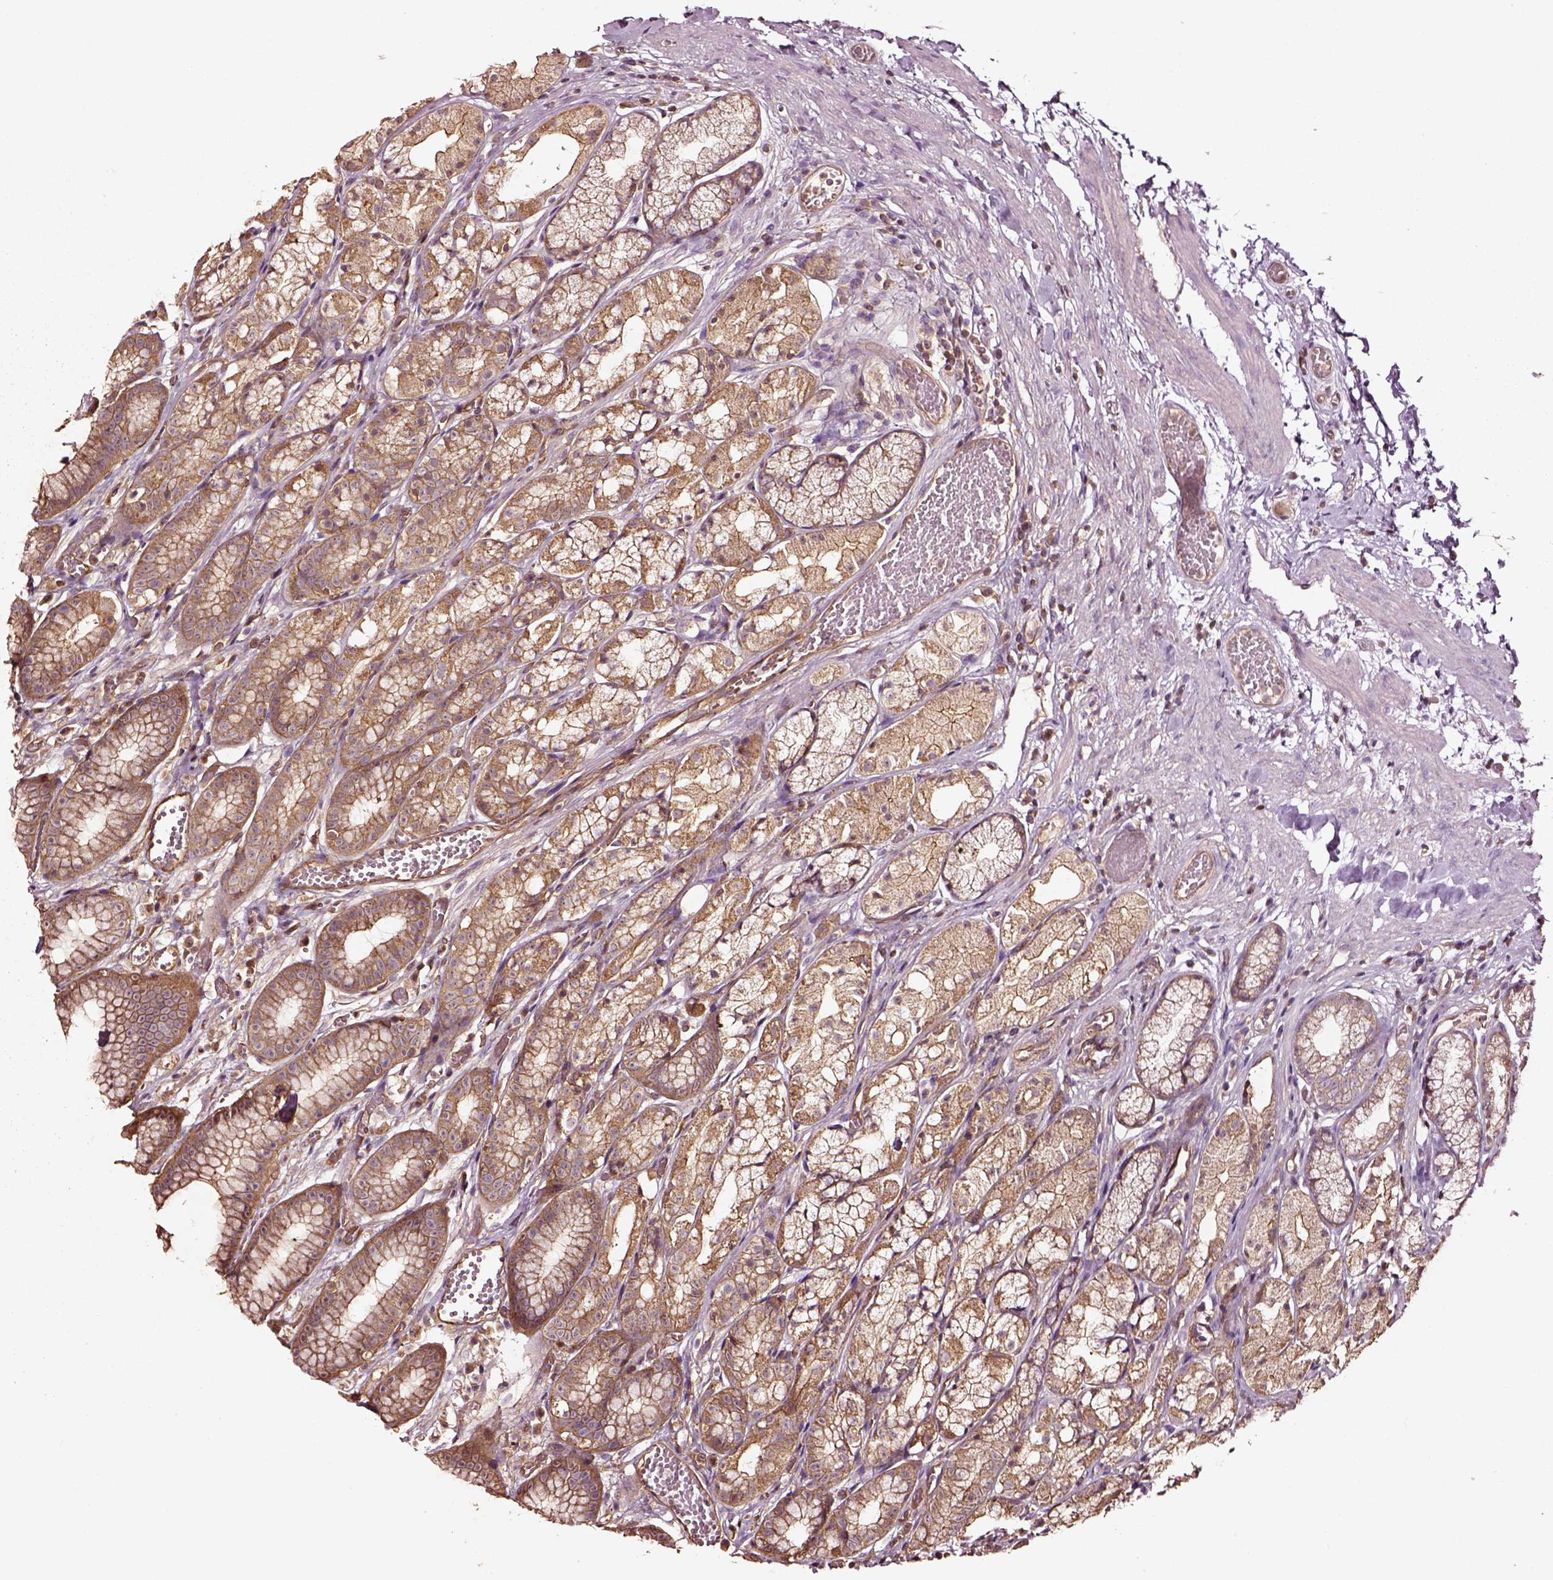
{"staining": {"intensity": "moderate", "quantity": ">75%", "location": "cytoplasmic/membranous"}, "tissue": "stomach", "cell_type": "Glandular cells", "image_type": "normal", "snomed": [{"axis": "morphology", "description": "Normal tissue, NOS"}, {"axis": "topography", "description": "Stomach"}], "caption": "IHC staining of unremarkable stomach, which shows medium levels of moderate cytoplasmic/membranous positivity in approximately >75% of glandular cells indicating moderate cytoplasmic/membranous protein positivity. The staining was performed using DAB (3,3'-diaminobenzidine) (brown) for protein detection and nuclei were counterstained in hematoxylin (blue).", "gene": "RASSF5", "patient": {"sex": "male", "age": 70}}